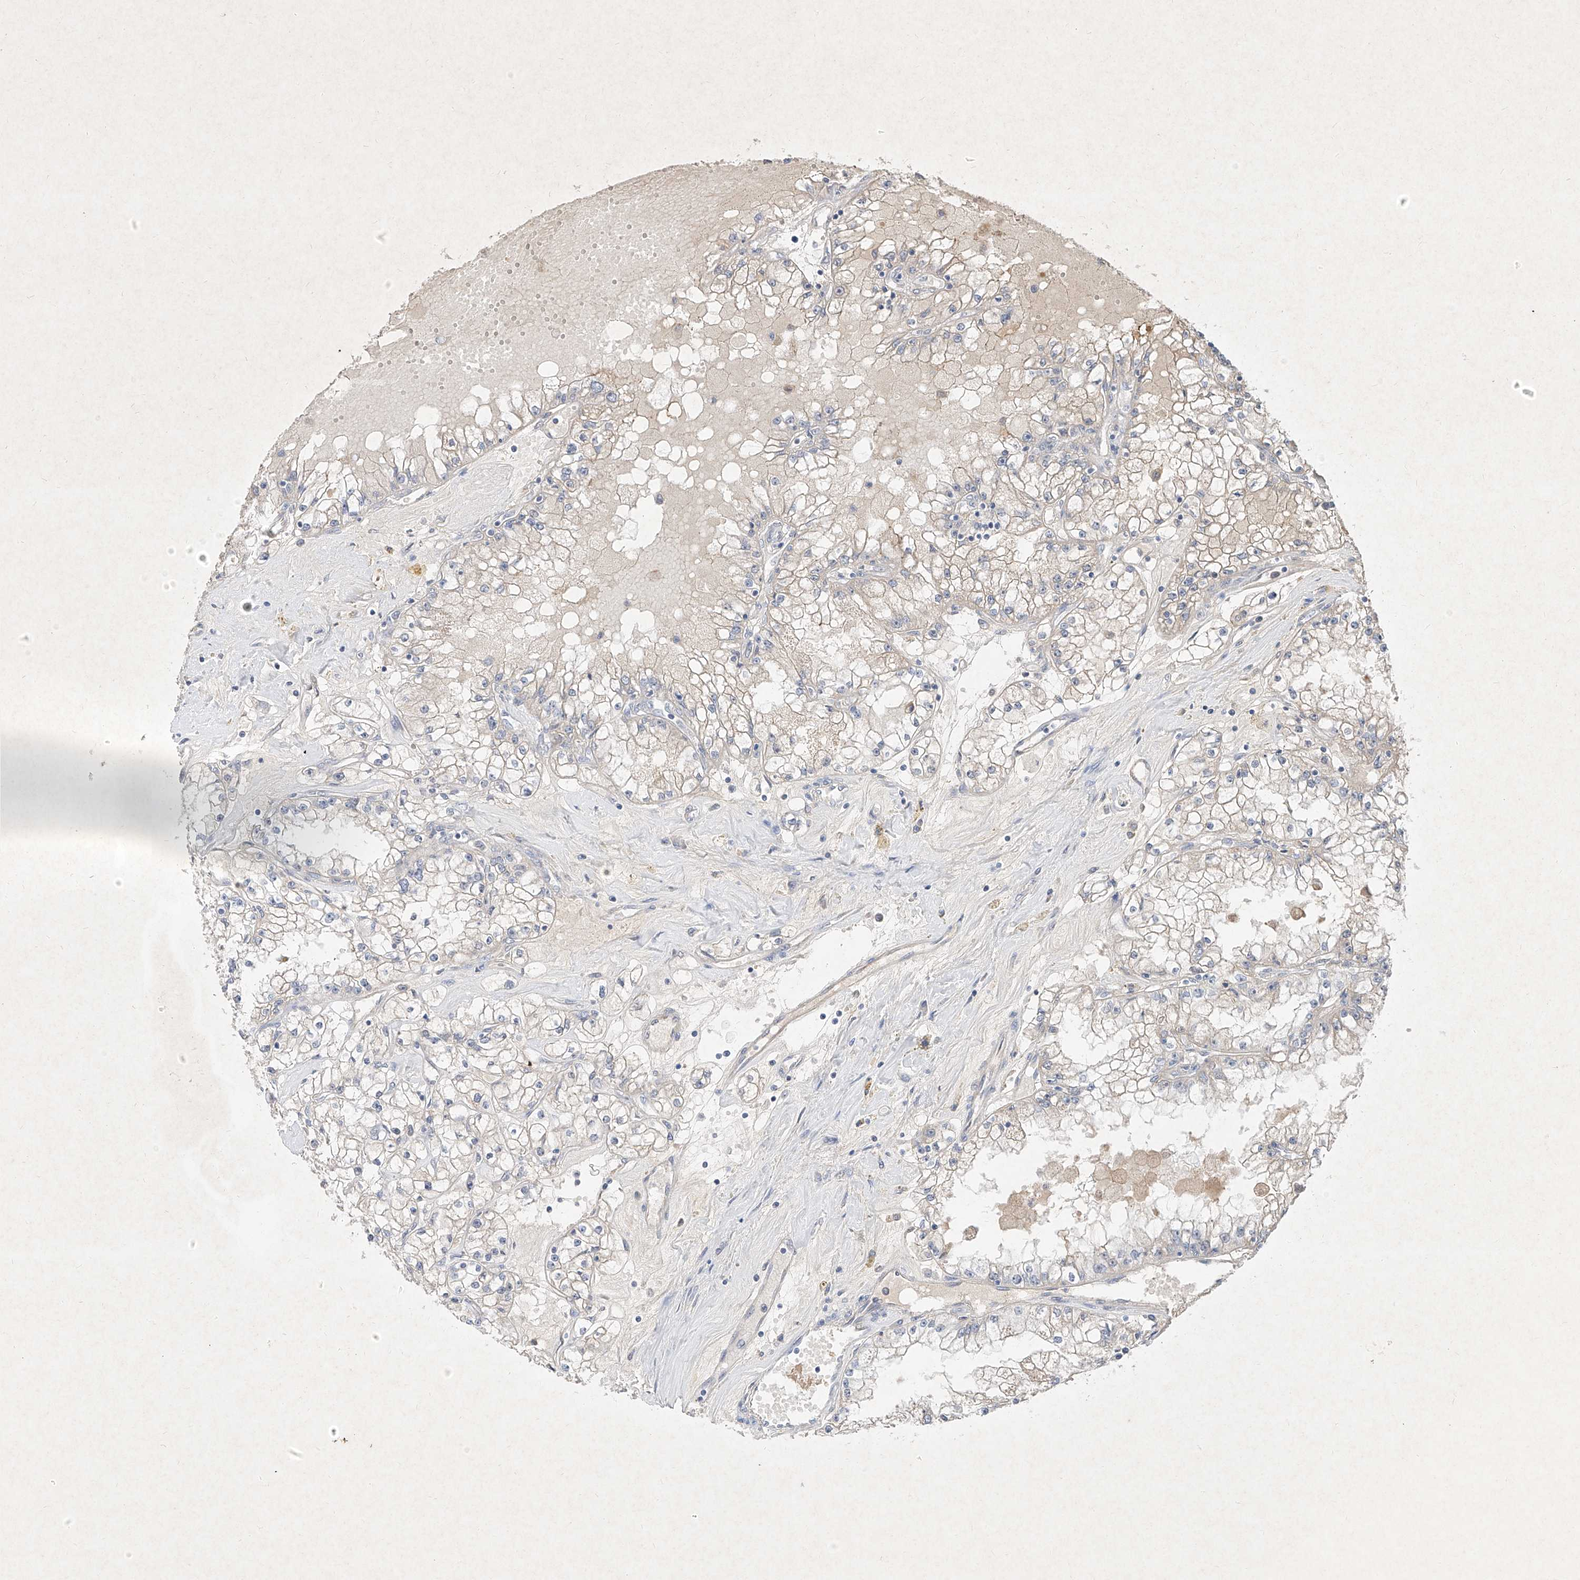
{"staining": {"intensity": "negative", "quantity": "none", "location": "none"}, "tissue": "renal cancer", "cell_type": "Tumor cells", "image_type": "cancer", "snomed": [{"axis": "morphology", "description": "Adenocarcinoma, NOS"}, {"axis": "topography", "description": "Kidney"}], "caption": "Immunohistochemical staining of human renal cancer demonstrates no significant staining in tumor cells.", "gene": "C4A", "patient": {"sex": "male", "age": 56}}